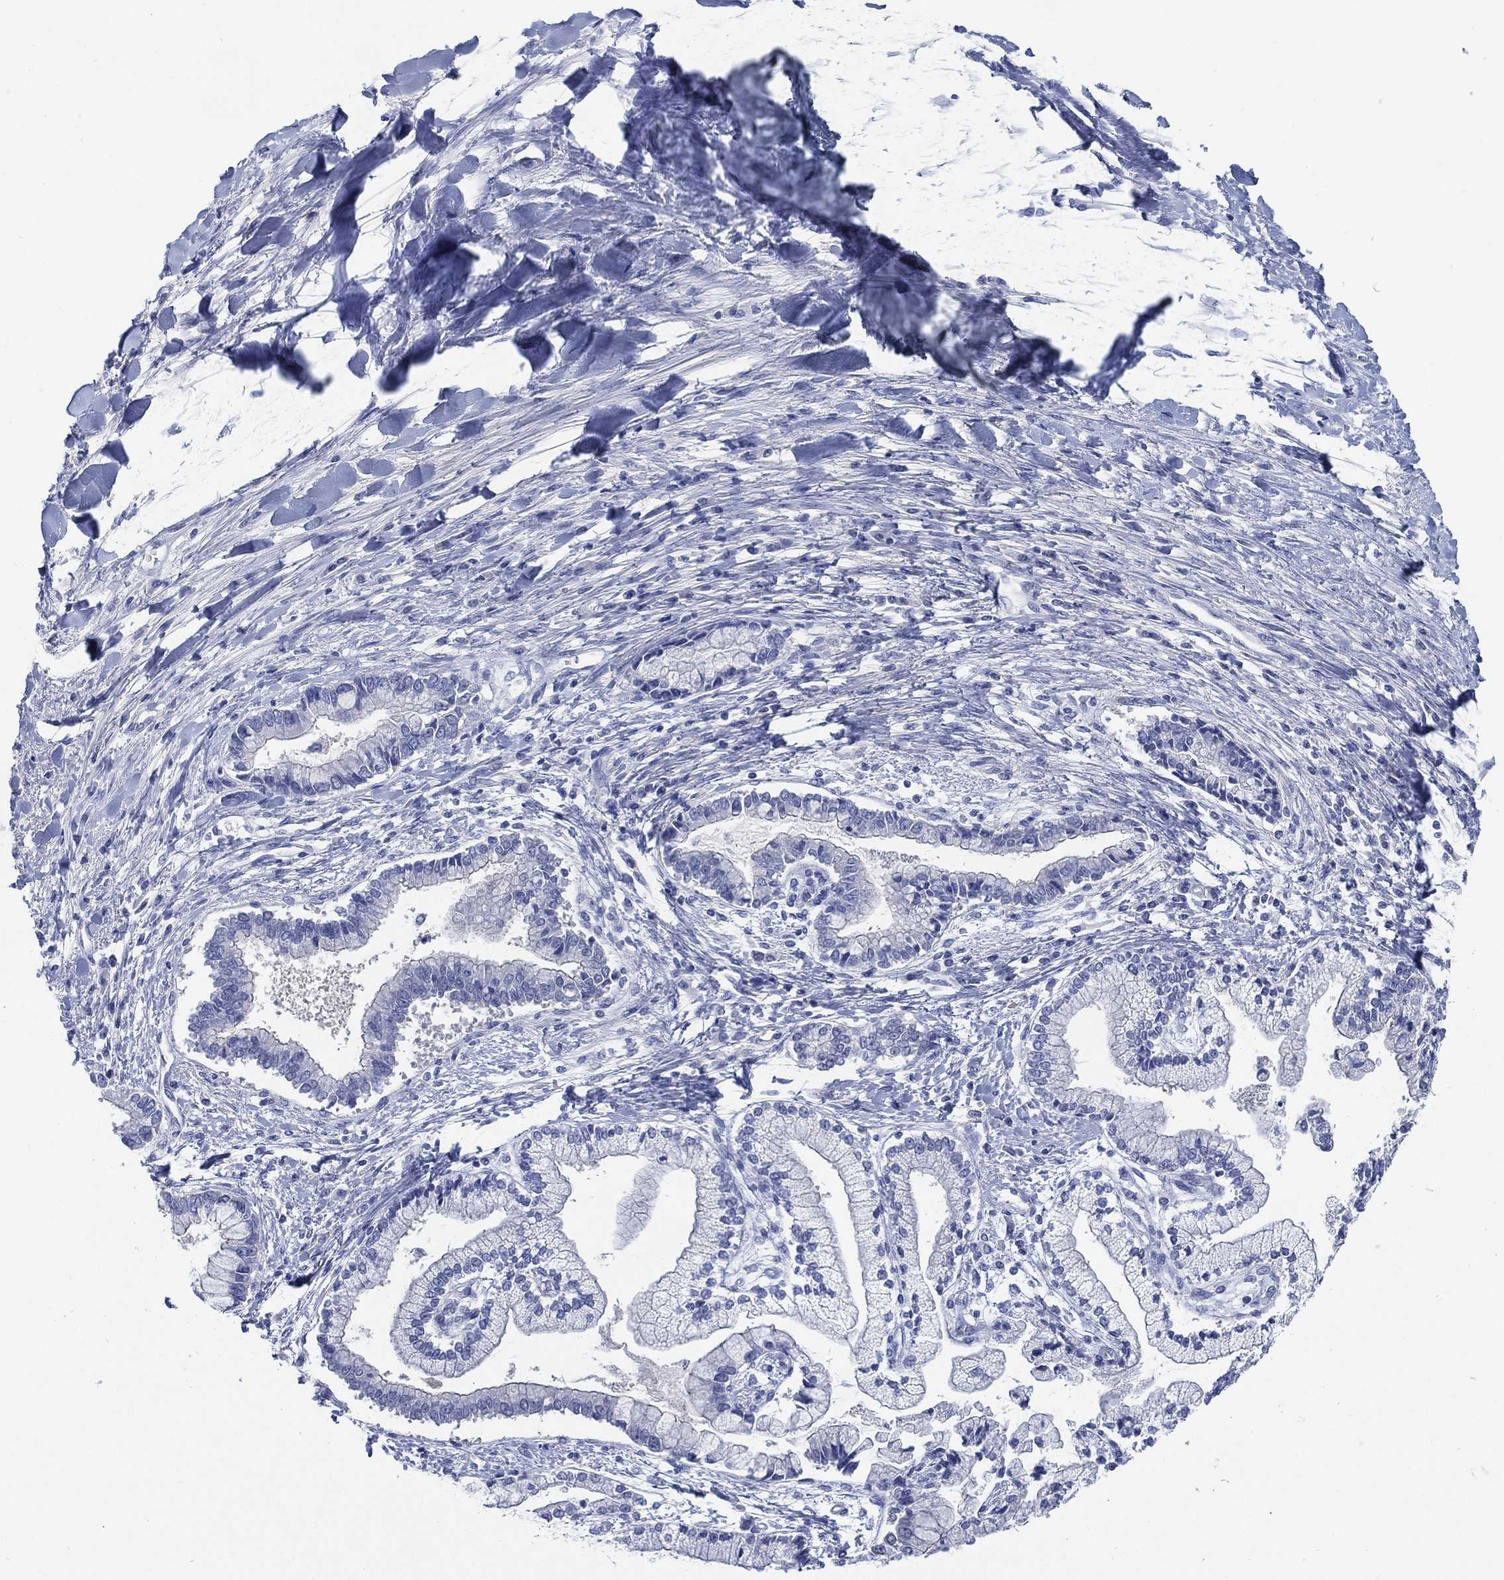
{"staining": {"intensity": "negative", "quantity": "none", "location": "none"}, "tissue": "liver cancer", "cell_type": "Tumor cells", "image_type": "cancer", "snomed": [{"axis": "morphology", "description": "Cholangiocarcinoma"}, {"axis": "topography", "description": "Liver"}], "caption": "Tumor cells show no significant protein staining in liver cancer.", "gene": "C5orf46", "patient": {"sex": "male", "age": 50}}